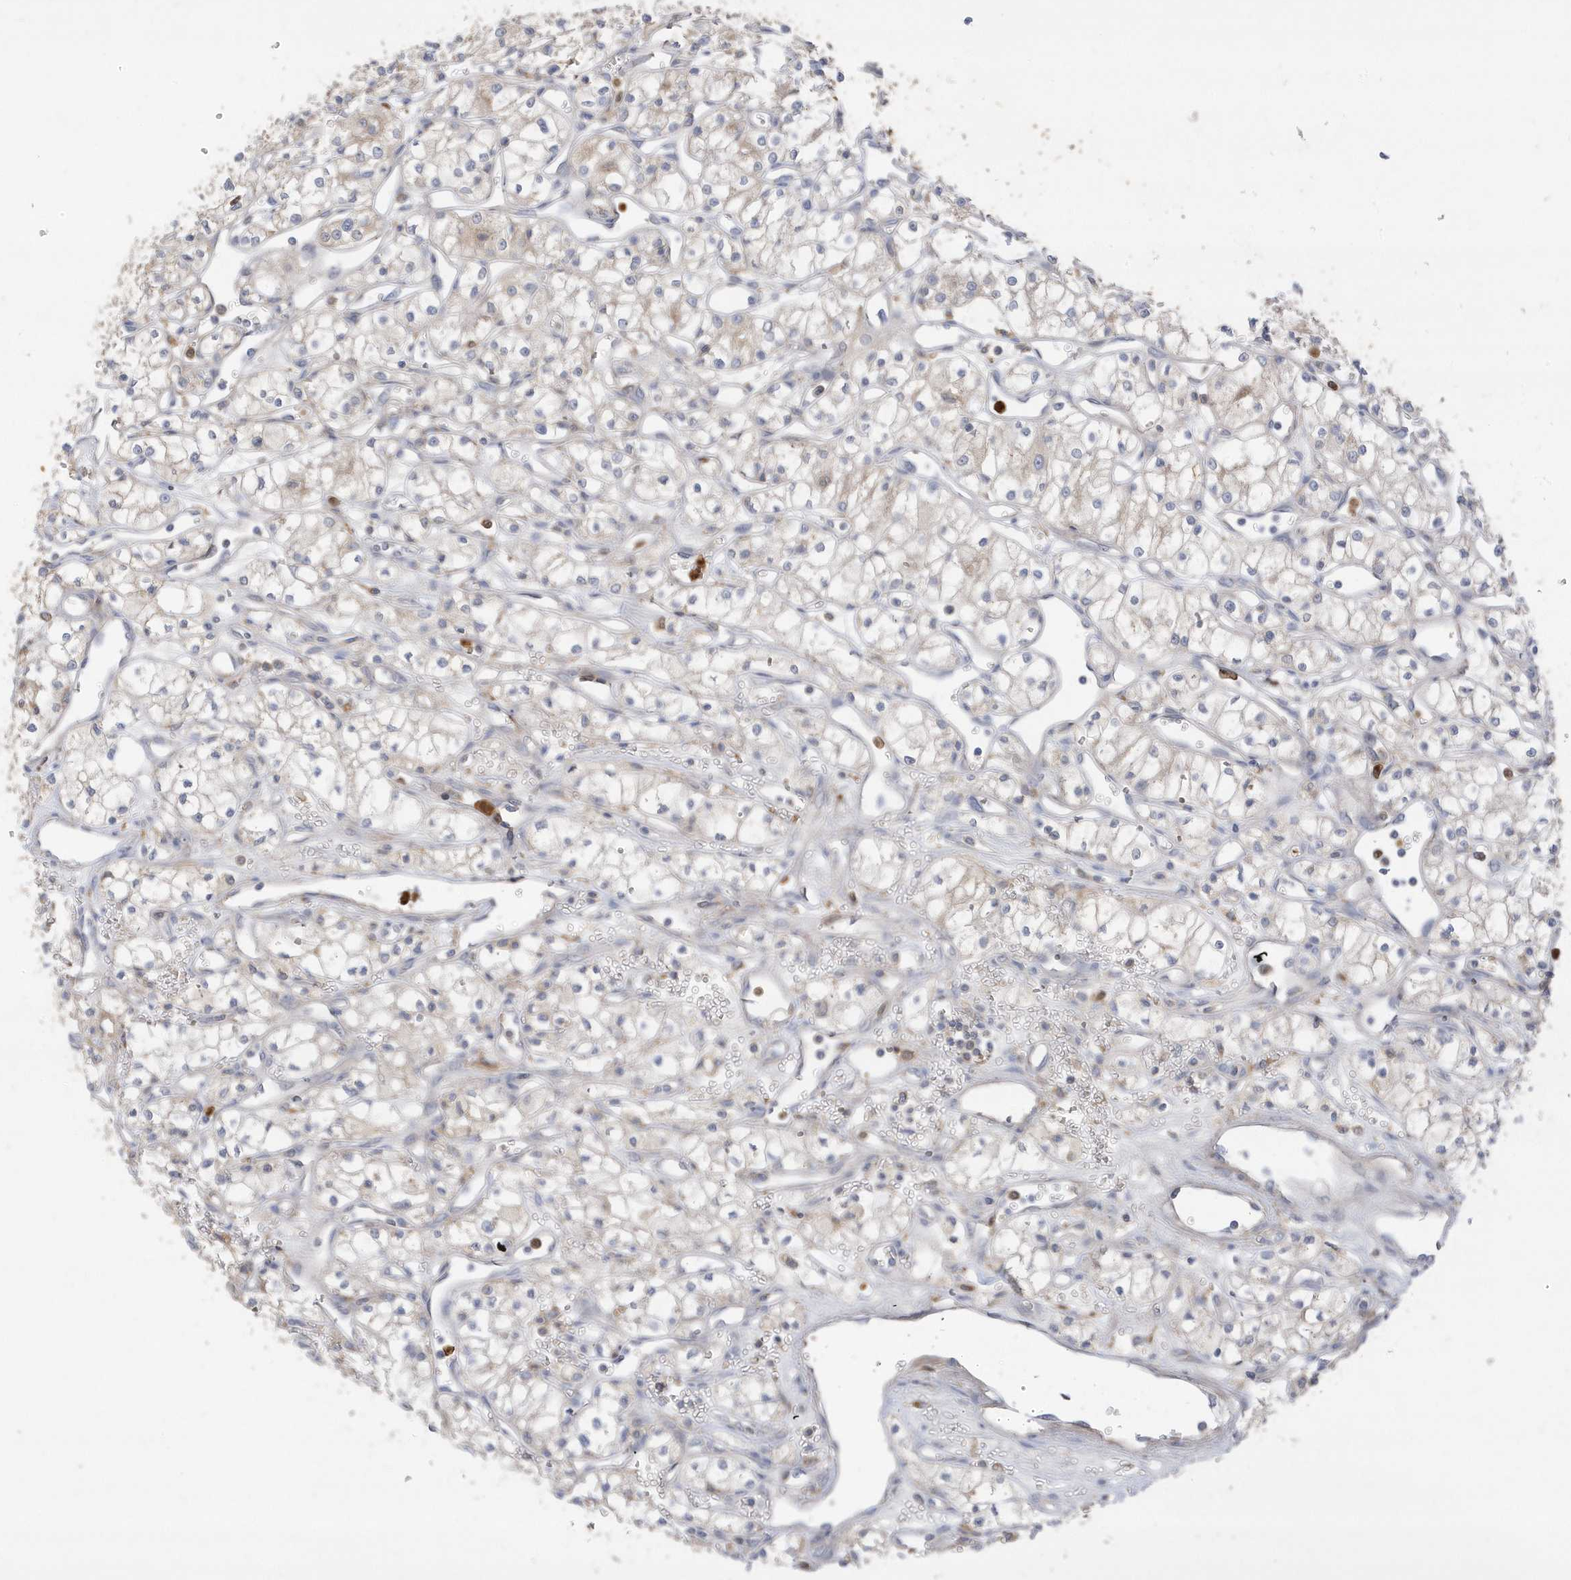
{"staining": {"intensity": "negative", "quantity": "none", "location": "none"}, "tissue": "renal cancer", "cell_type": "Tumor cells", "image_type": "cancer", "snomed": [{"axis": "morphology", "description": "Adenocarcinoma, NOS"}, {"axis": "topography", "description": "Kidney"}], "caption": "Protein analysis of renal cancer (adenocarcinoma) reveals no significant positivity in tumor cells. (IHC, brightfield microscopy, high magnification).", "gene": "DPP9", "patient": {"sex": "male", "age": 59}}